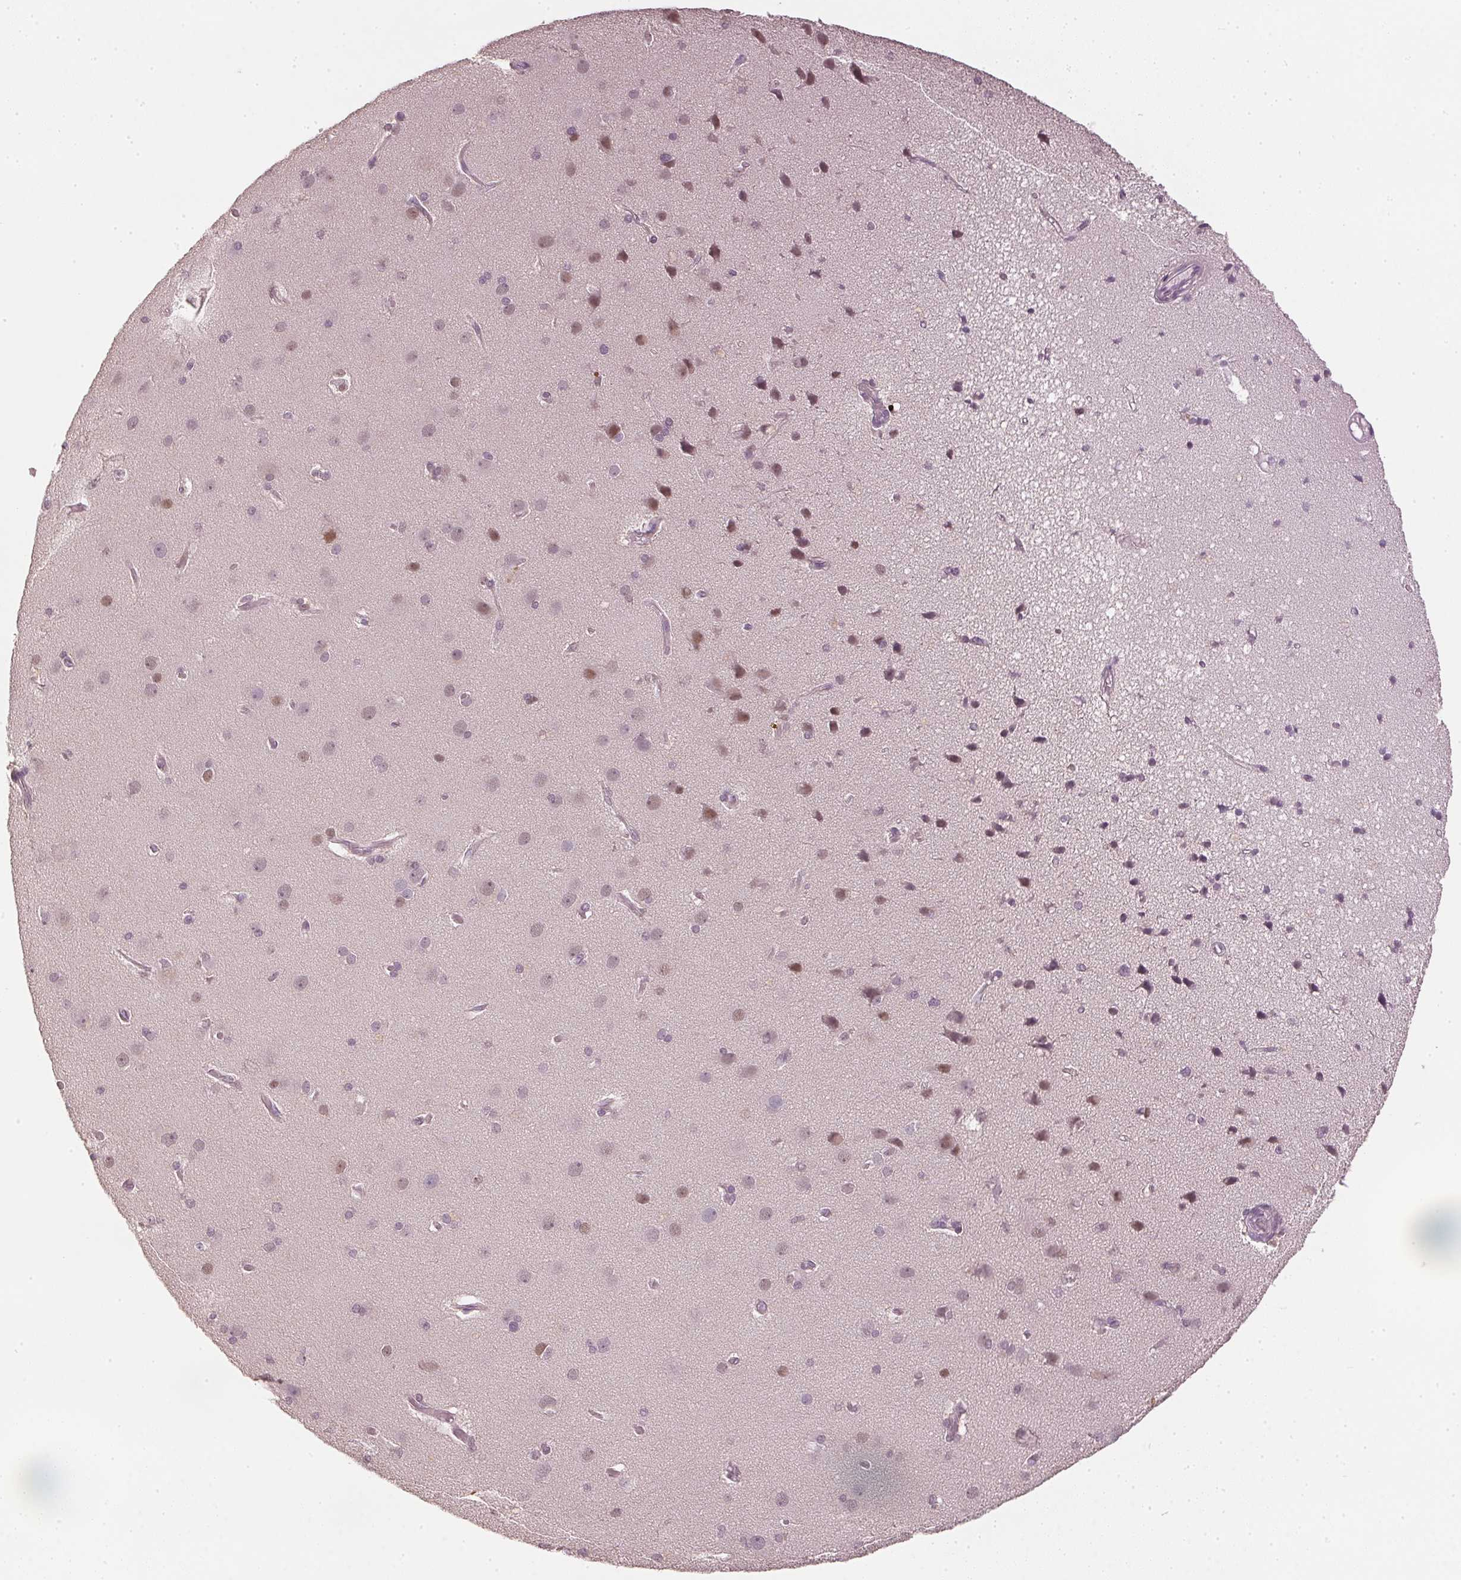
{"staining": {"intensity": "negative", "quantity": "none", "location": "none"}, "tissue": "cerebral cortex", "cell_type": "Endothelial cells", "image_type": "normal", "snomed": [{"axis": "morphology", "description": "Normal tissue, NOS"}, {"axis": "morphology", "description": "Glioma, malignant, High grade"}, {"axis": "topography", "description": "Cerebral cortex"}], "caption": "Immunohistochemistry (IHC) of normal cerebral cortex exhibits no staining in endothelial cells.", "gene": "ENSG00000267001", "patient": {"sex": "male", "age": 71}}